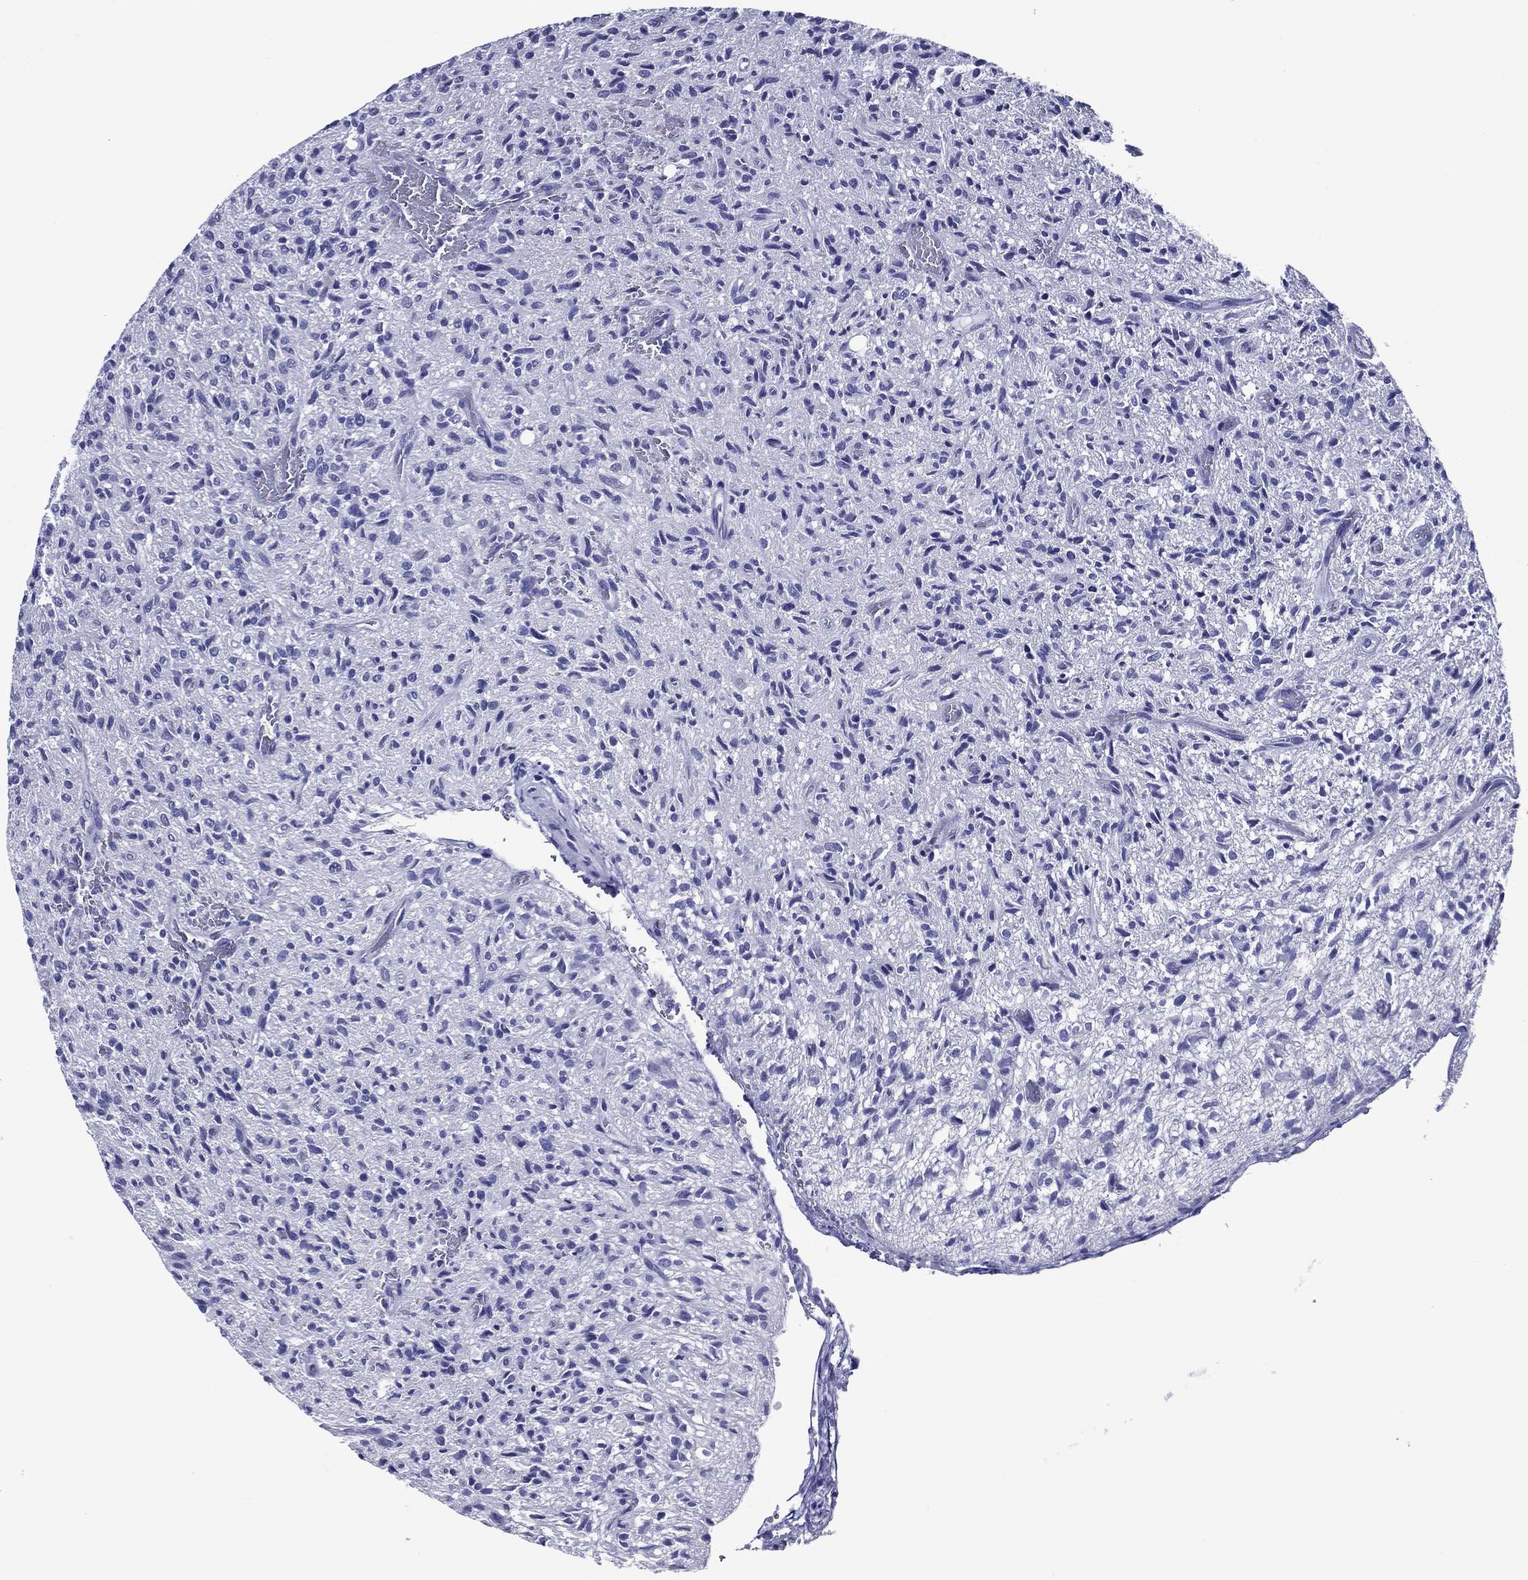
{"staining": {"intensity": "negative", "quantity": "none", "location": "none"}, "tissue": "glioma", "cell_type": "Tumor cells", "image_type": "cancer", "snomed": [{"axis": "morphology", "description": "Glioma, malignant, High grade"}, {"axis": "topography", "description": "Brain"}], "caption": "DAB immunohistochemical staining of malignant glioma (high-grade) demonstrates no significant expression in tumor cells.", "gene": "ACE2", "patient": {"sex": "male", "age": 64}}